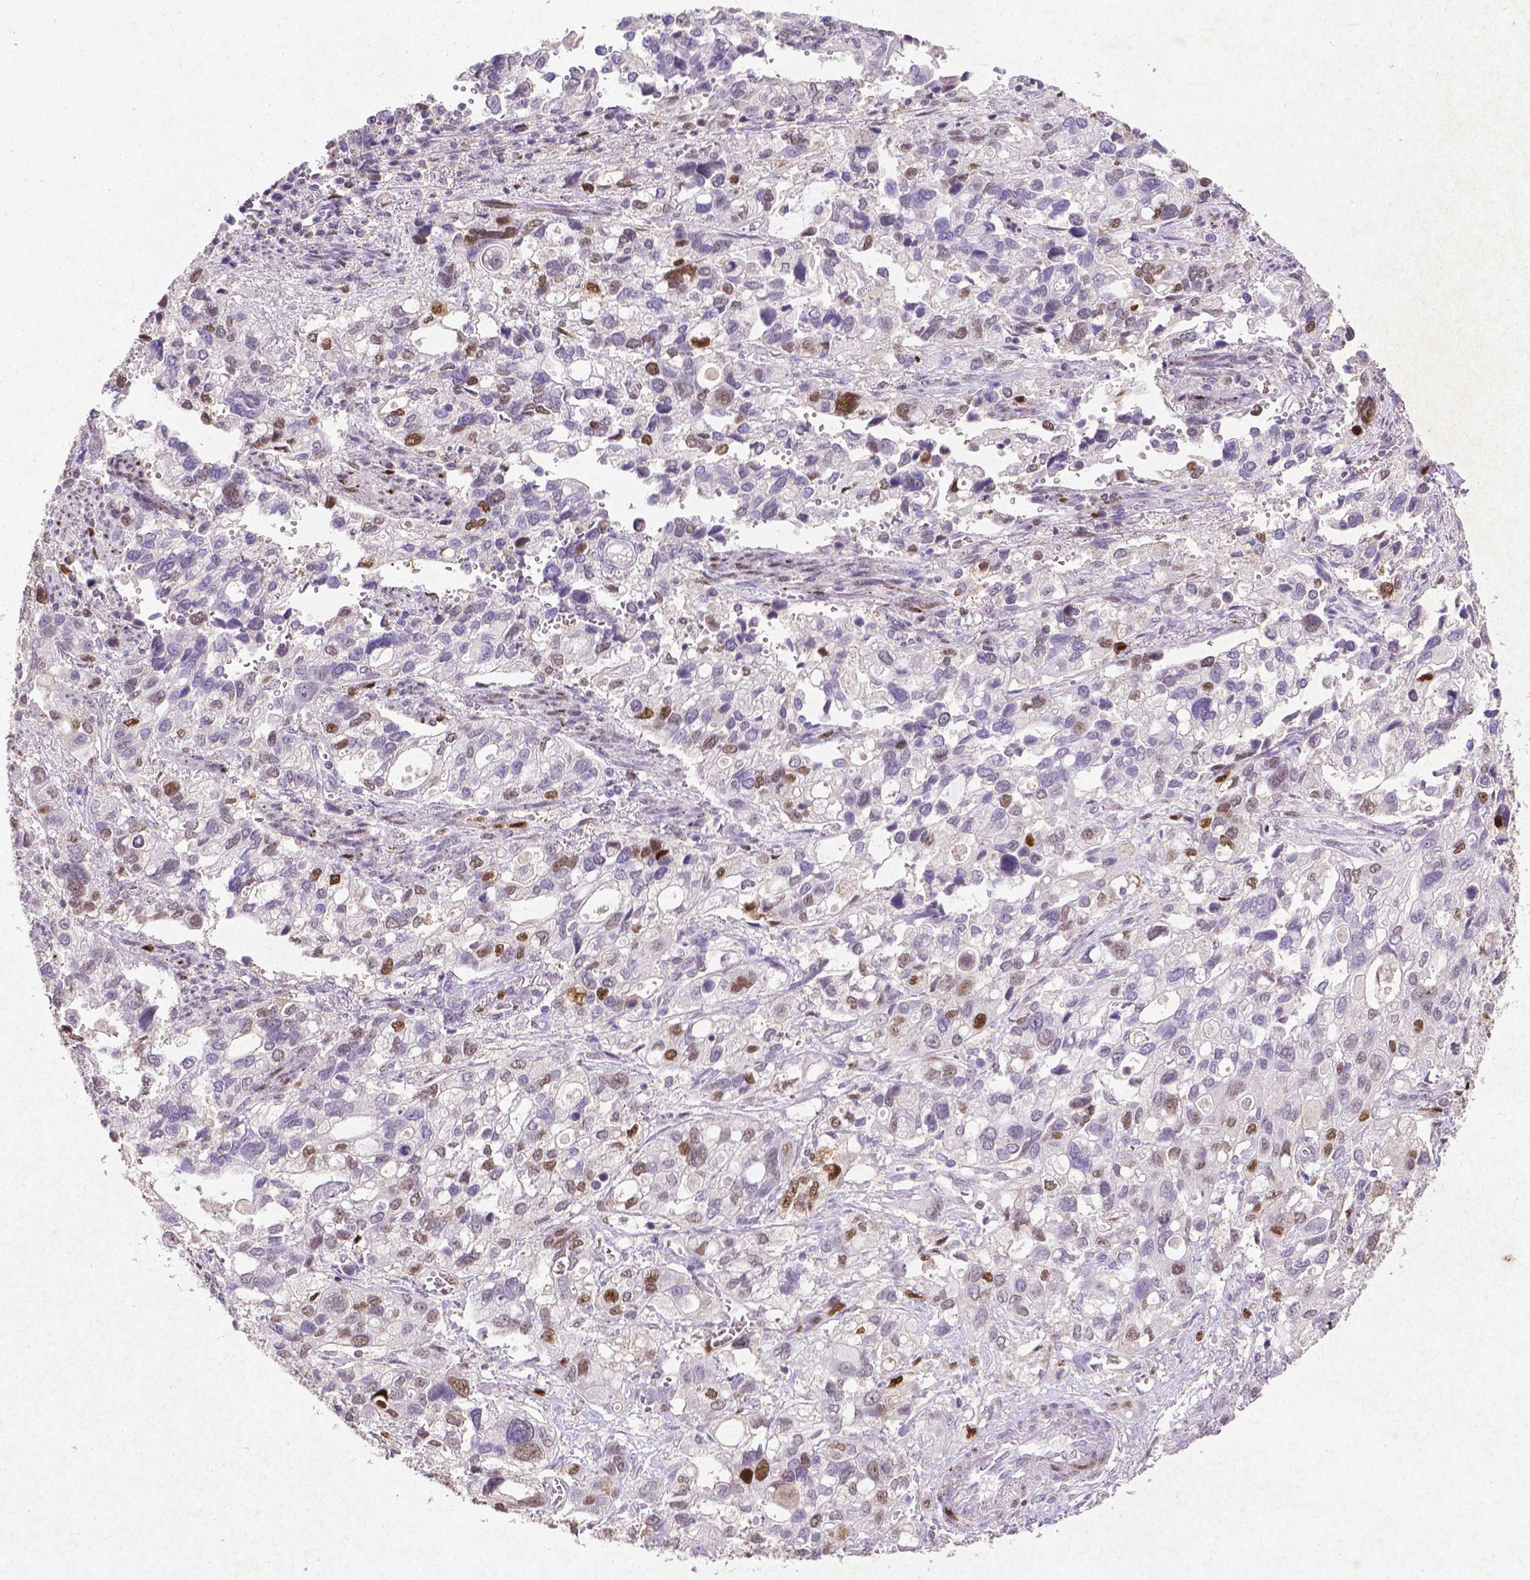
{"staining": {"intensity": "moderate", "quantity": "<25%", "location": "nuclear"}, "tissue": "stomach cancer", "cell_type": "Tumor cells", "image_type": "cancer", "snomed": [{"axis": "morphology", "description": "Adenocarcinoma, NOS"}, {"axis": "topography", "description": "Stomach, upper"}], "caption": "Stomach cancer tissue exhibits moderate nuclear expression in about <25% of tumor cells, visualized by immunohistochemistry.", "gene": "CDKN1A", "patient": {"sex": "female", "age": 81}}